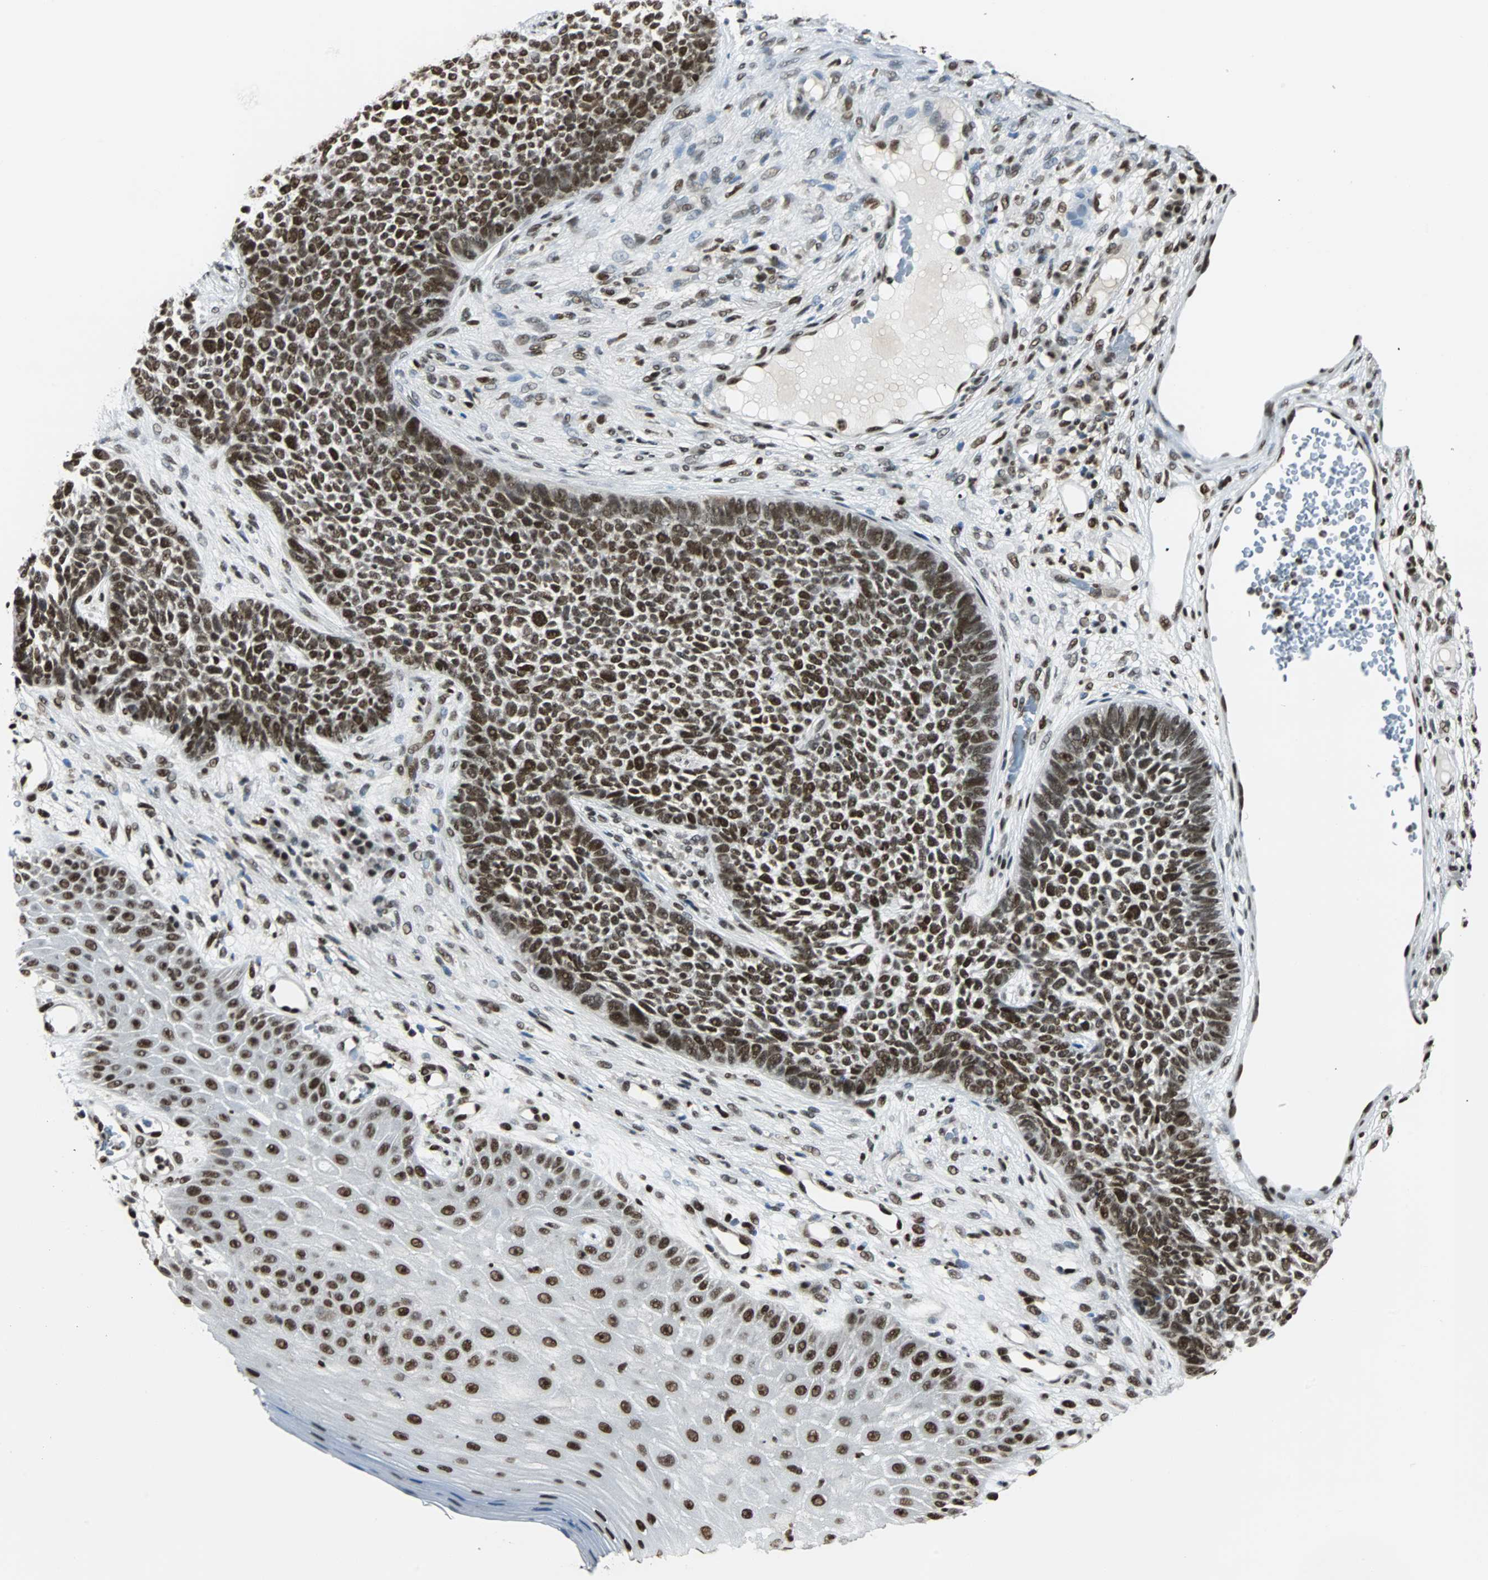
{"staining": {"intensity": "strong", "quantity": ">75%", "location": "nuclear"}, "tissue": "skin cancer", "cell_type": "Tumor cells", "image_type": "cancer", "snomed": [{"axis": "morphology", "description": "Basal cell carcinoma"}, {"axis": "topography", "description": "Skin"}], "caption": "This image displays skin cancer (basal cell carcinoma) stained with immunohistochemistry to label a protein in brown. The nuclear of tumor cells show strong positivity for the protein. Nuclei are counter-stained blue.", "gene": "XRCC4", "patient": {"sex": "female", "age": 84}}